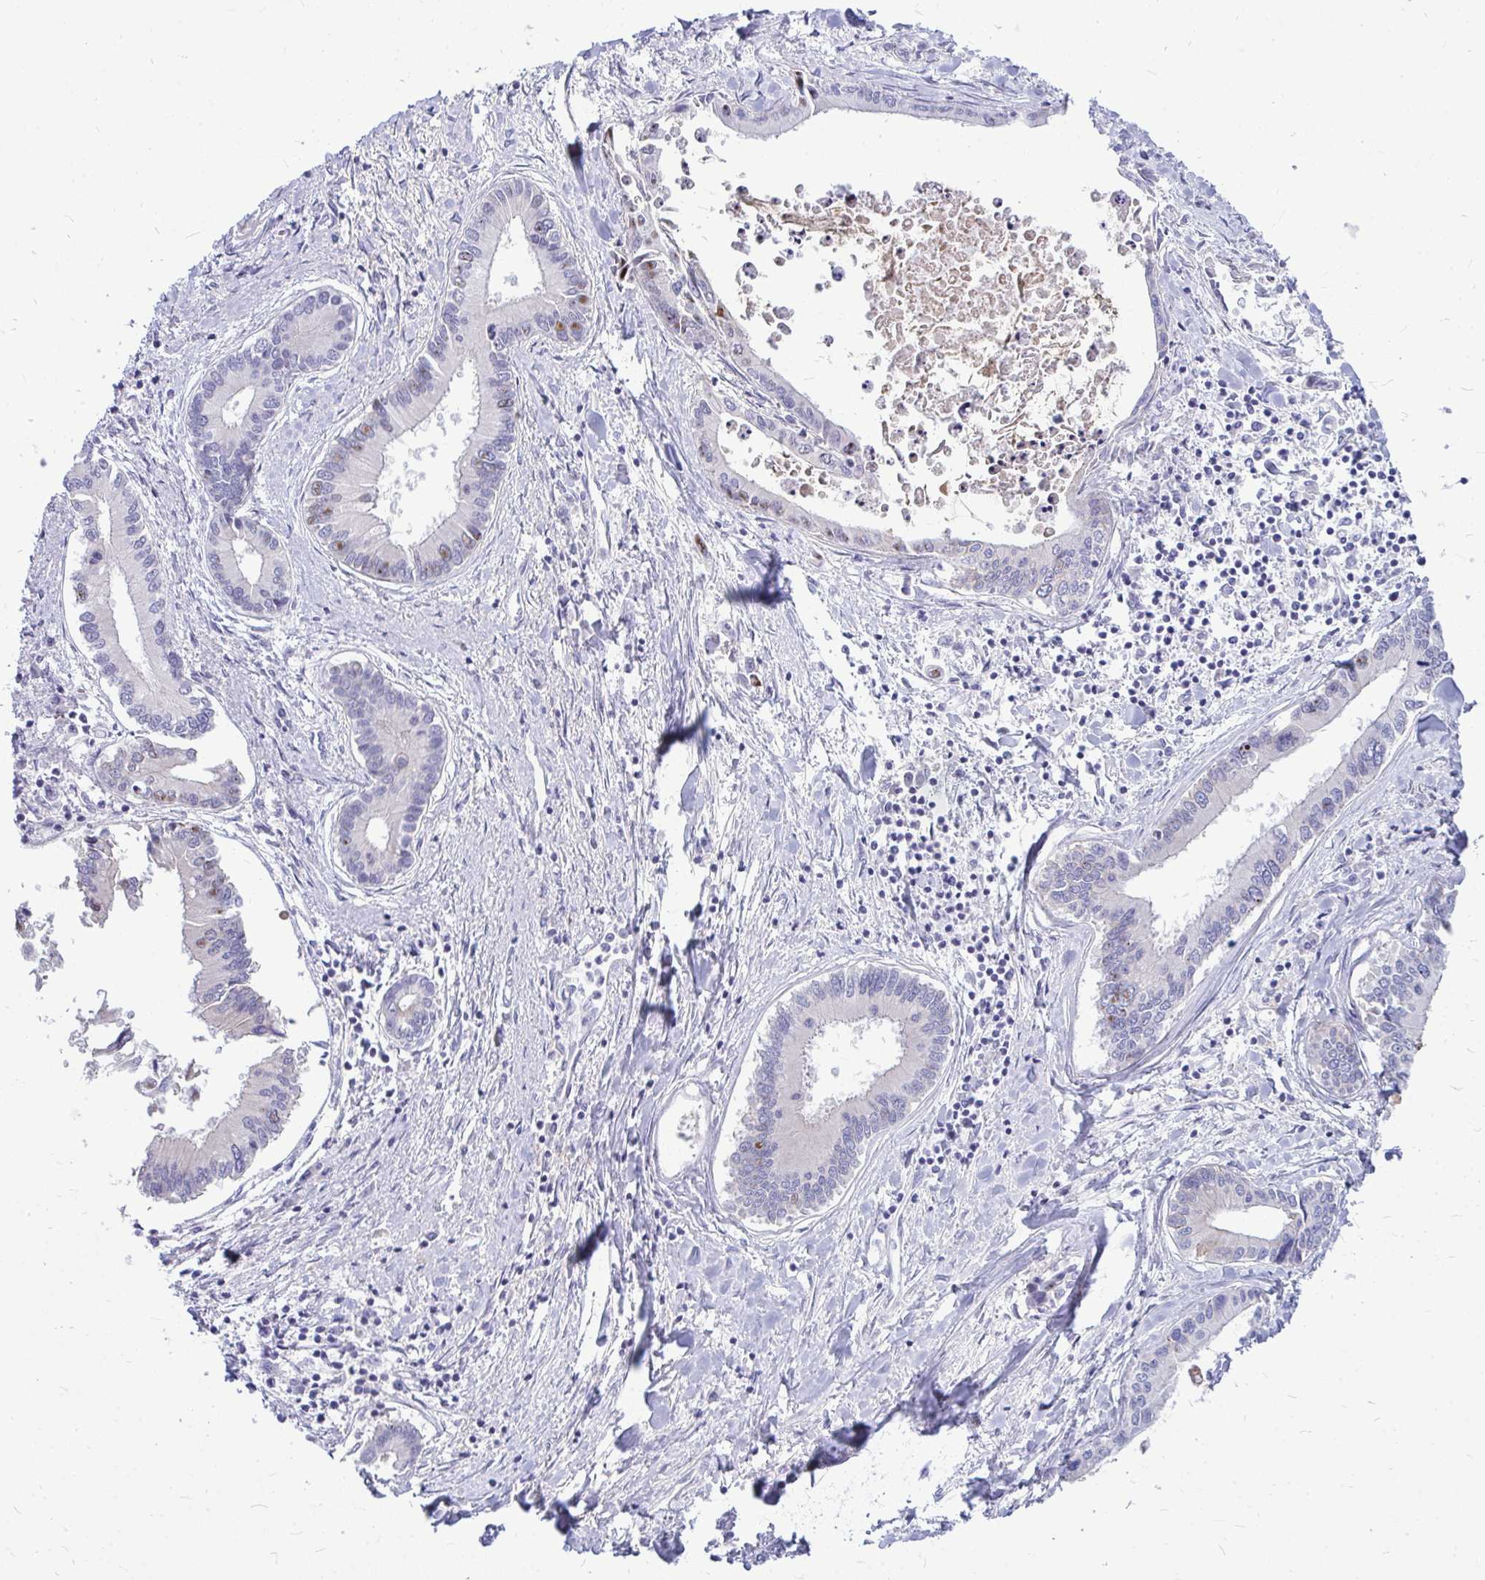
{"staining": {"intensity": "negative", "quantity": "none", "location": "none"}, "tissue": "liver cancer", "cell_type": "Tumor cells", "image_type": "cancer", "snomed": [{"axis": "morphology", "description": "Cholangiocarcinoma"}, {"axis": "topography", "description": "Liver"}], "caption": "Immunohistochemistry (IHC) of human liver cancer (cholangiocarcinoma) exhibits no expression in tumor cells. The staining is performed using DAB brown chromogen with nuclei counter-stained in using hematoxylin.", "gene": "ZSCAN25", "patient": {"sex": "male", "age": 66}}